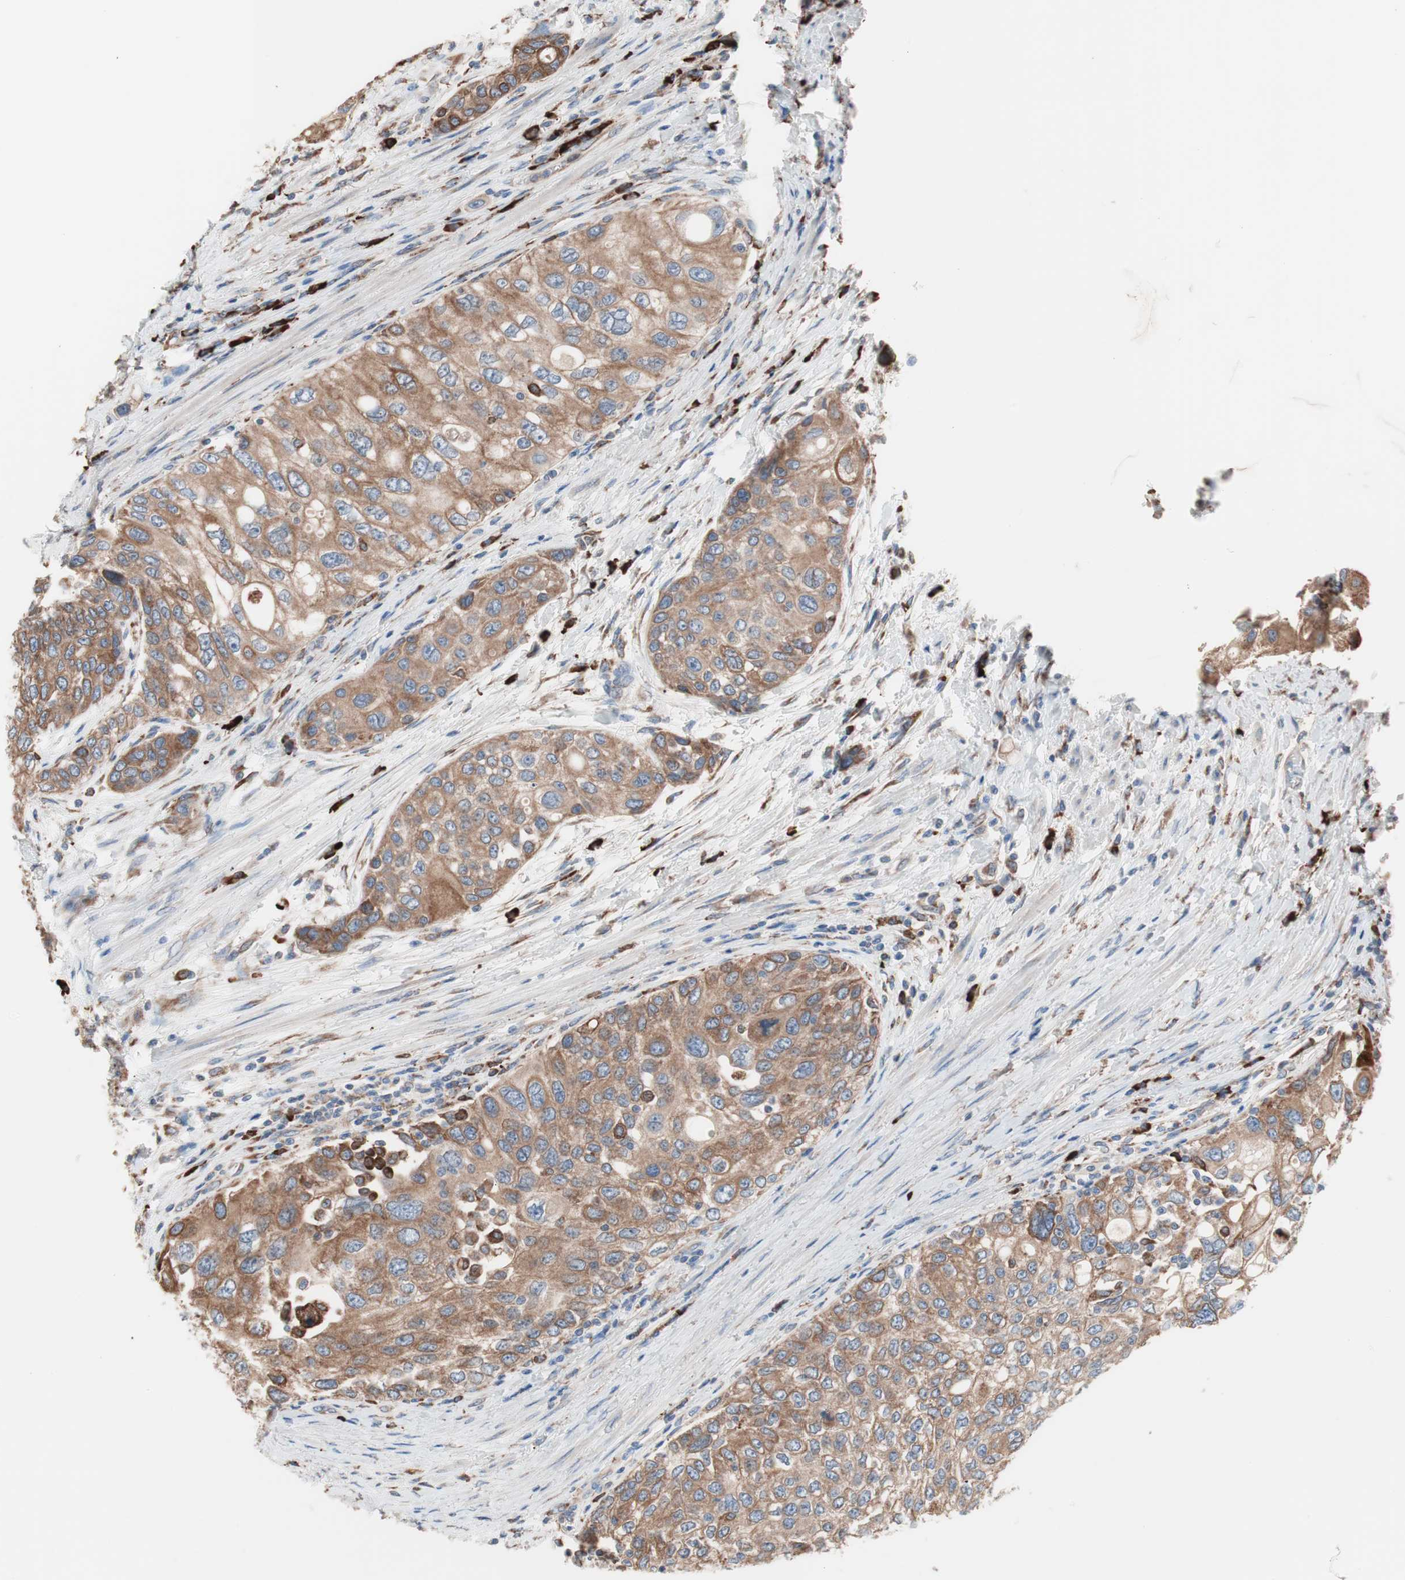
{"staining": {"intensity": "moderate", "quantity": ">75%", "location": "cytoplasmic/membranous"}, "tissue": "urothelial cancer", "cell_type": "Tumor cells", "image_type": "cancer", "snomed": [{"axis": "morphology", "description": "Urothelial carcinoma, High grade"}, {"axis": "topography", "description": "Urinary bladder"}], "caption": "This is an image of IHC staining of urothelial carcinoma (high-grade), which shows moderate positivity in the cytoplasmic/membranous of tumor cells.", "gene": "SLC27A4", "patient": {"sex": "female", "age": 56}}